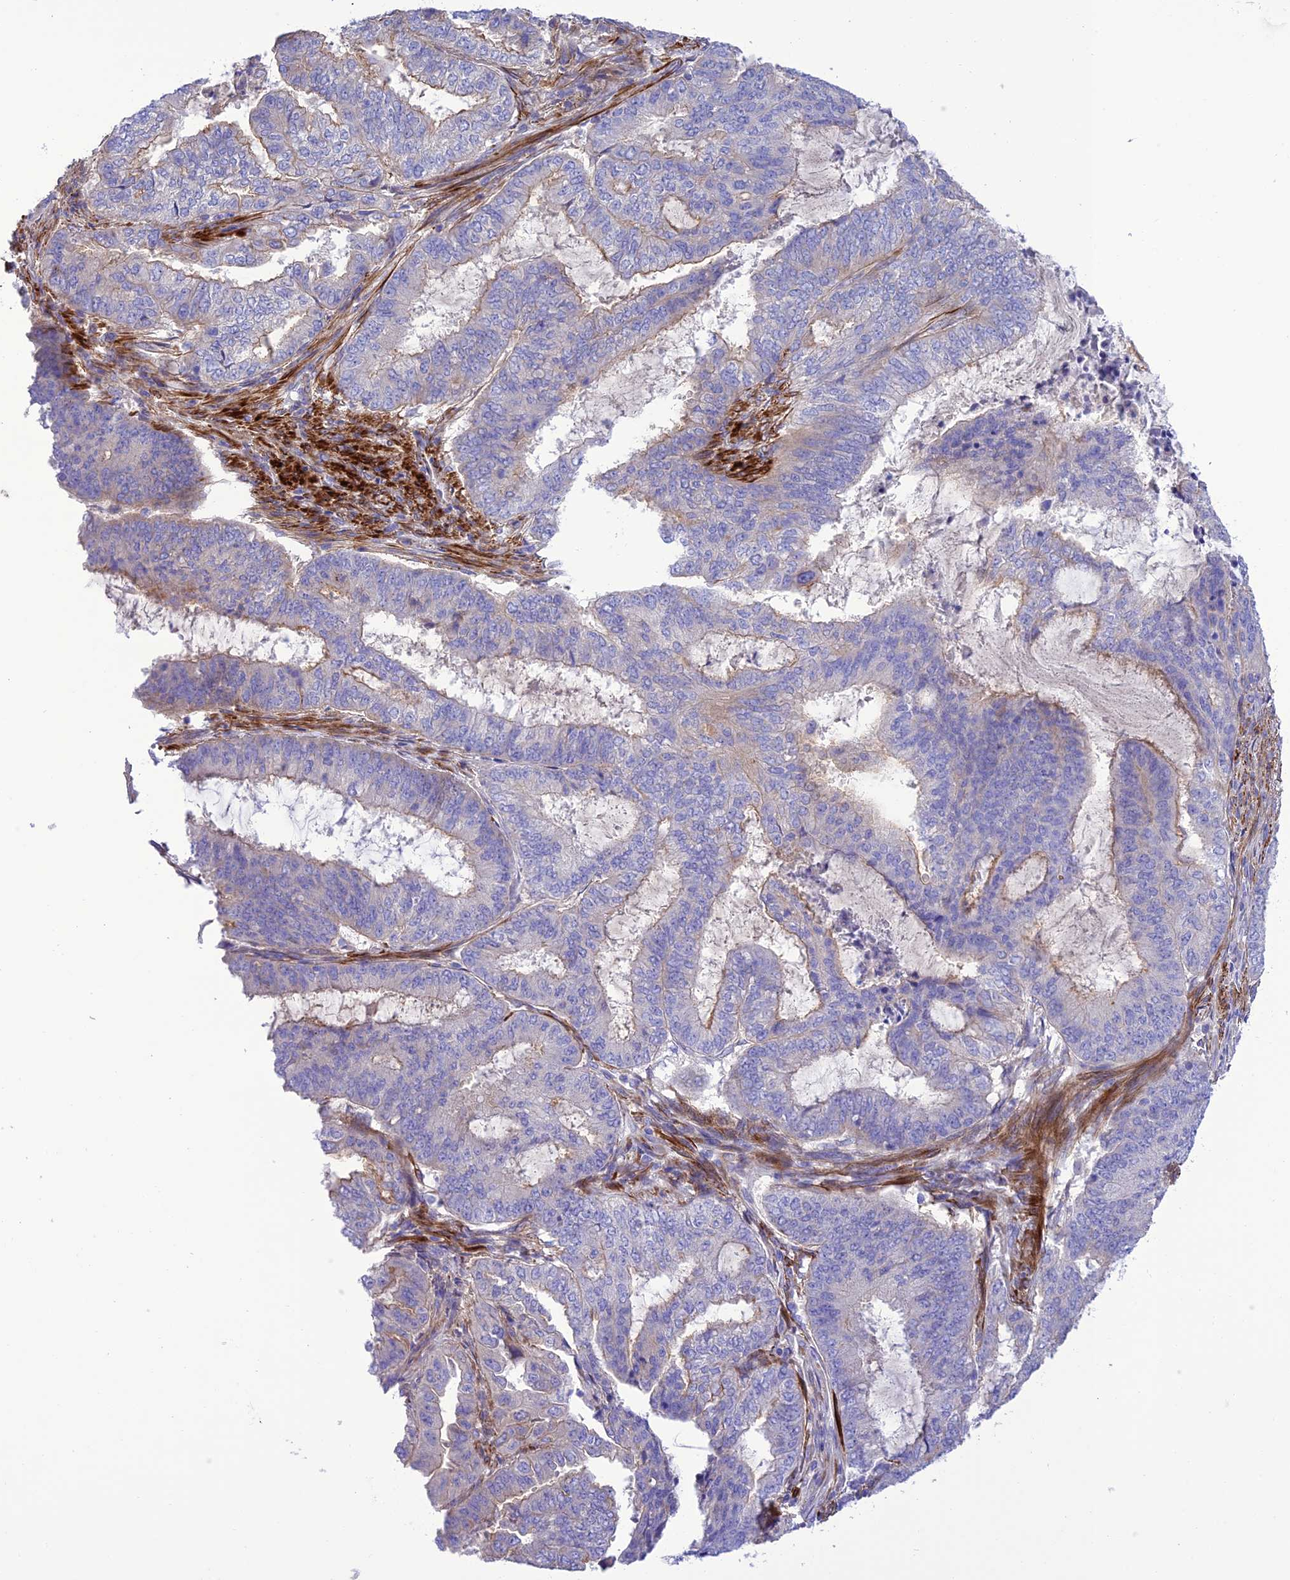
{"staining": {"intensity": "negative", "quantity": "none", "location": "none"}, "tissue": "endometrial cancer", "cell_type": "Tumor cells", "image_type": "cancer", "snomed": [{"axis": "morphology", "description": "Adenocarcinoma, NOS"}, {"axis": "topography", "description": "Endometrium"}], "caption": "An IHC photomicrograph of endometrial cancer is shown. There is no staining in tumor cells of endometrial cancer.", "gene": "FRA10AC1", "patient": {"sex": "female", "age": 51}}